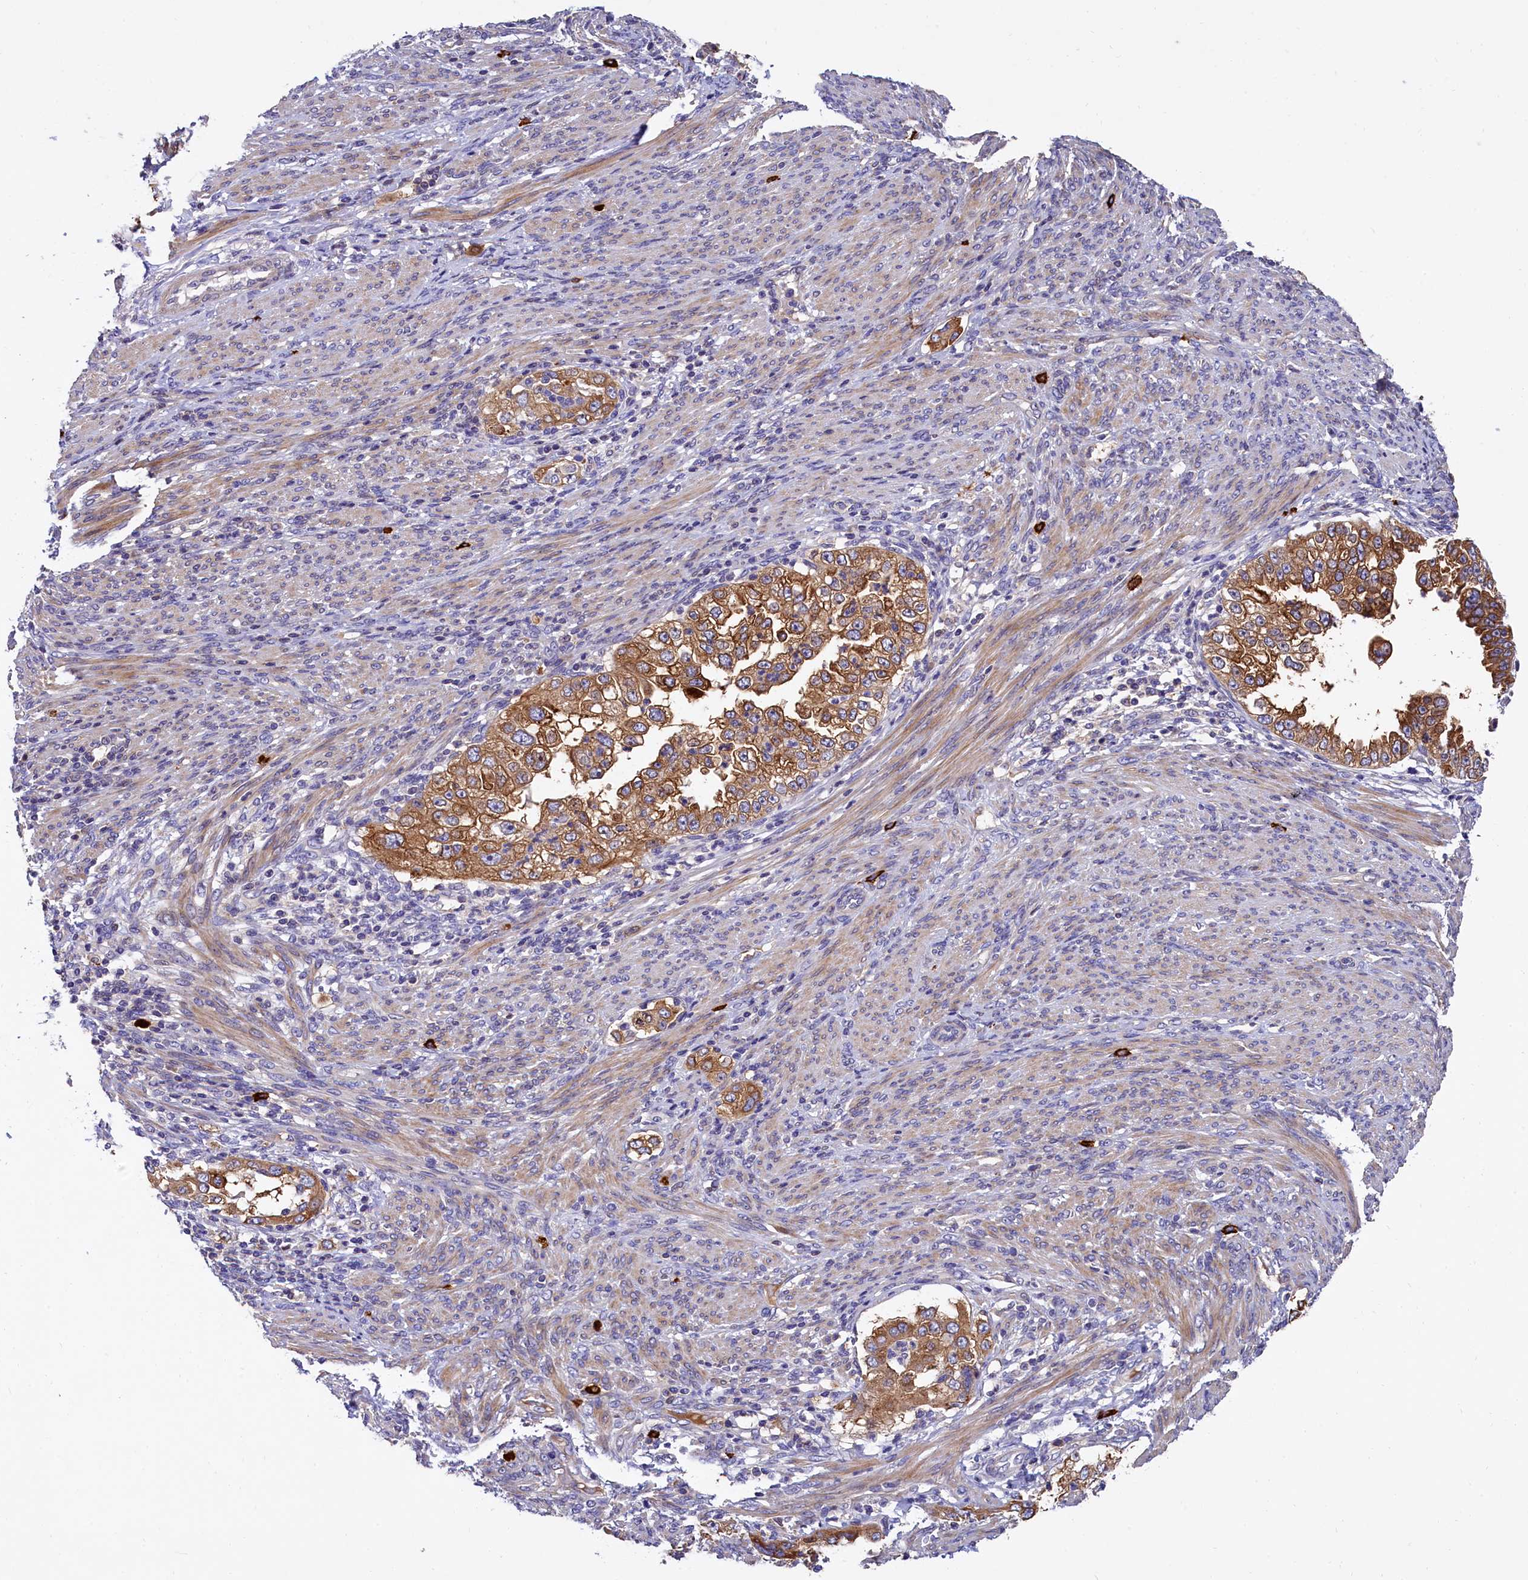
{"staining": {"intensity": "moderate", "quantity": ">75%", "location": "cytoplasmic/membranous"}, "tissue": "endometrial cancer", "cell_type": "Tumor cells", "image_type": "cancer", "snomed": [{"axis": "morphology", "description": "Adenocarcinoma, NOS"}, {"axis": "topography", "description": "Endometrium"}], "caption": "This histopathology image reveals endometrial cancer stained with immunohistochemistry to label a protein in brown. The cytoplasmic/membranous of tumor cells show moderate positivity for the protein. Nuclei are counter-stained blue.", "gene": "EPS8L2", "patient": {"sex": "female", "age": 85}}